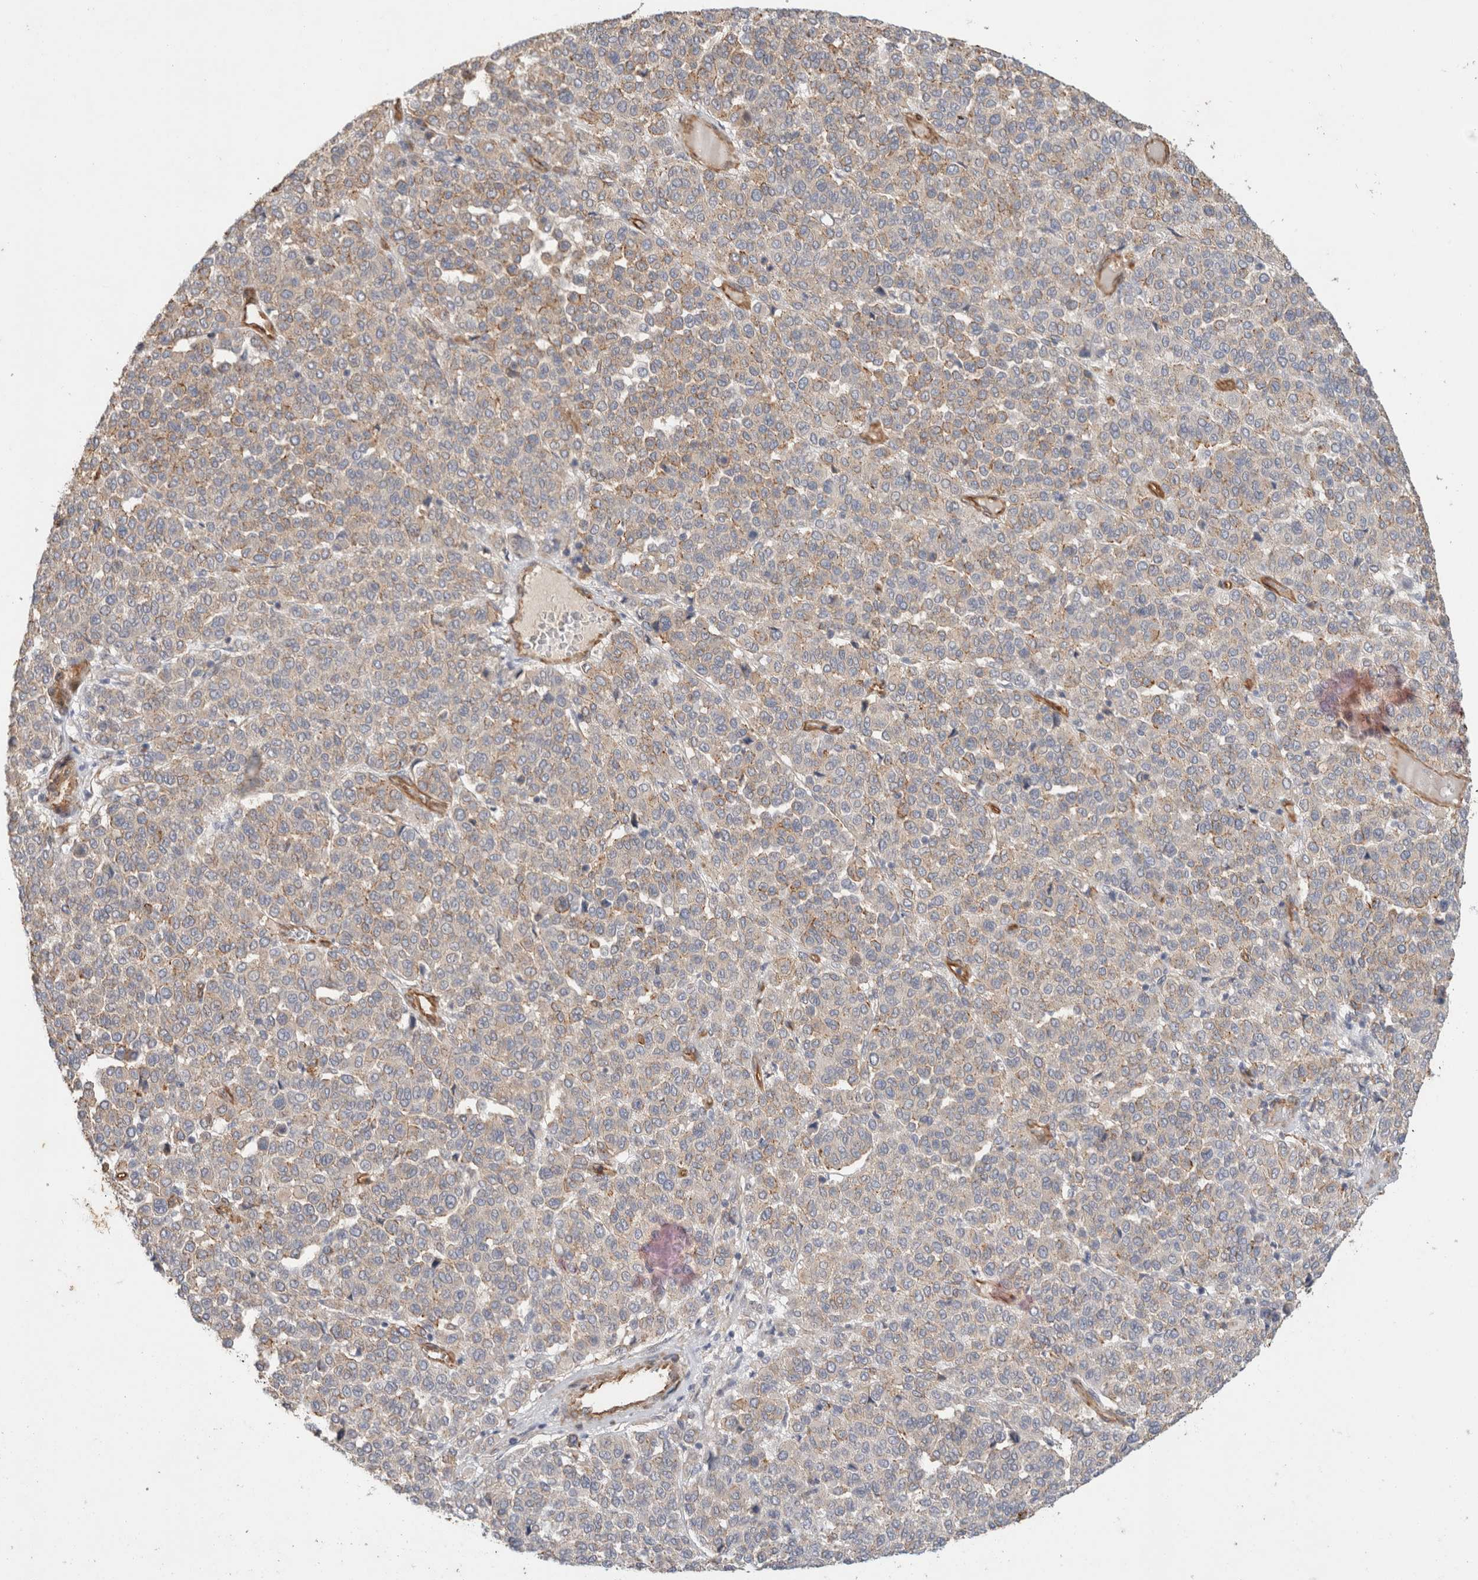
{"staining": {"intensity": "weak", "quantity": "<25%", "location": "cytoplasmic/membranous"}, "tissue": "melanoma", "cell_type": "Tumor cells", "image_type": "cancer", "snomed": [{"axis": "morphology", "description": "Malignant melanoma, Metastatic site"}, {"axis": "topography", "description": "Pancreas"}], "caption": "The micrograph displays no significant expression in tumor cells of malignant melanoma (metastatic site). Brightfield microscopy of IHC stained with DAB (3,3'-diaminobenzidine) (brown) and hematoxylin (blue), captured at high magnification.", "gene": "JMJD4", "patient": {"sex": "female", "age": 30}}